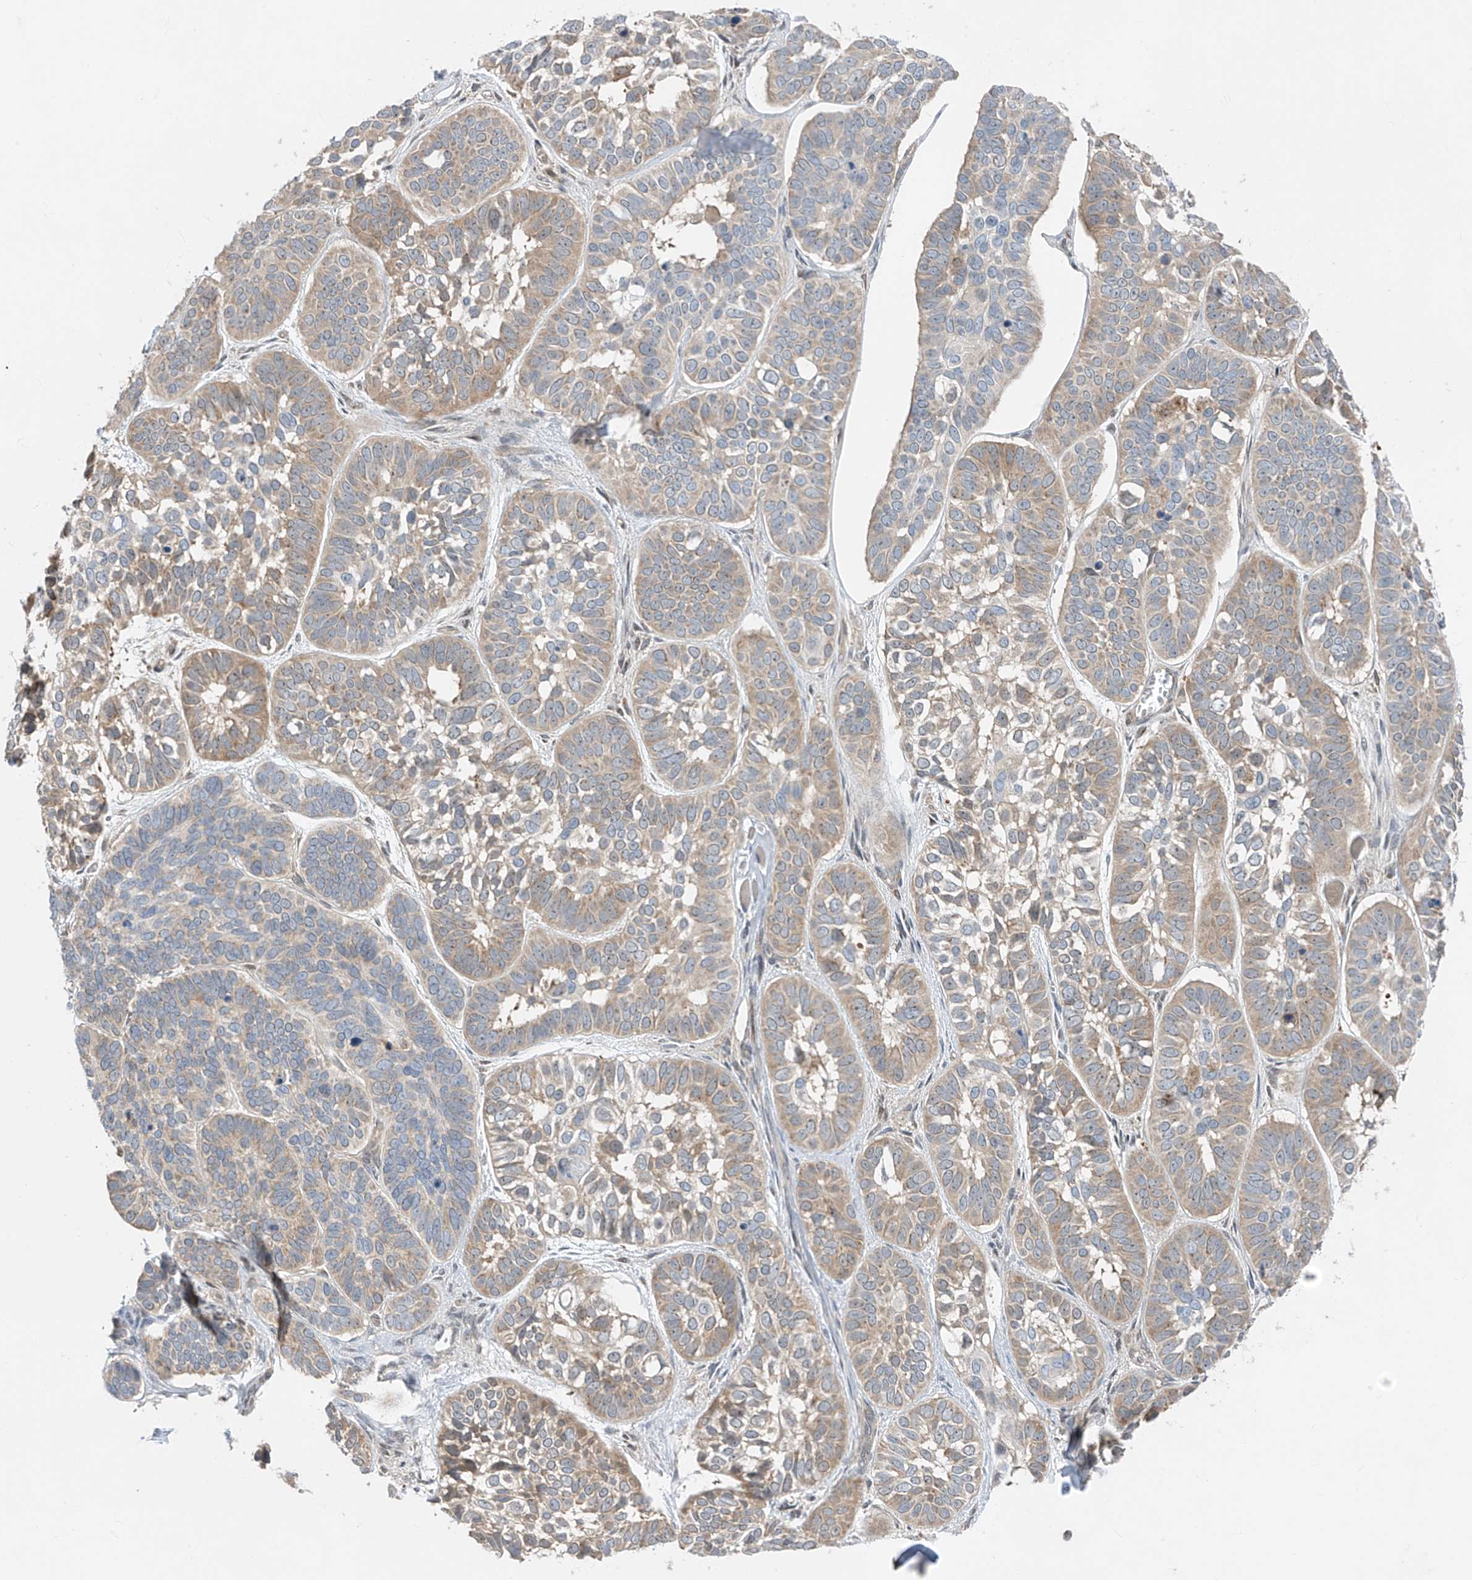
{"staining": {"intensity": "weak", "quantity": ">75%", "location": "cytoplasmic/membranous"}, "tissue": "skin cancer", "cell_type": "Tumor cells", "image_type": "cancer", "snomed": [{"axis": "morphology", "description": "Basal cell carcinoma"}, {"axis": "topography", "description": "Skin"}], "caption": "A high-resolution histopathology image shows immunohistochemistry staining of basal cell carcinoma (skin), which shows weak cytoplasmic/membranous staining in about >75% of tumor cells. Using DAB (3,3'-diaminobenzidine) (brown) and hematoxylin (blue) stains, captured at high magnification using brightfield microscopy.", "gene": "TTC38", "patient": {"sex": "male", "age": 62}}